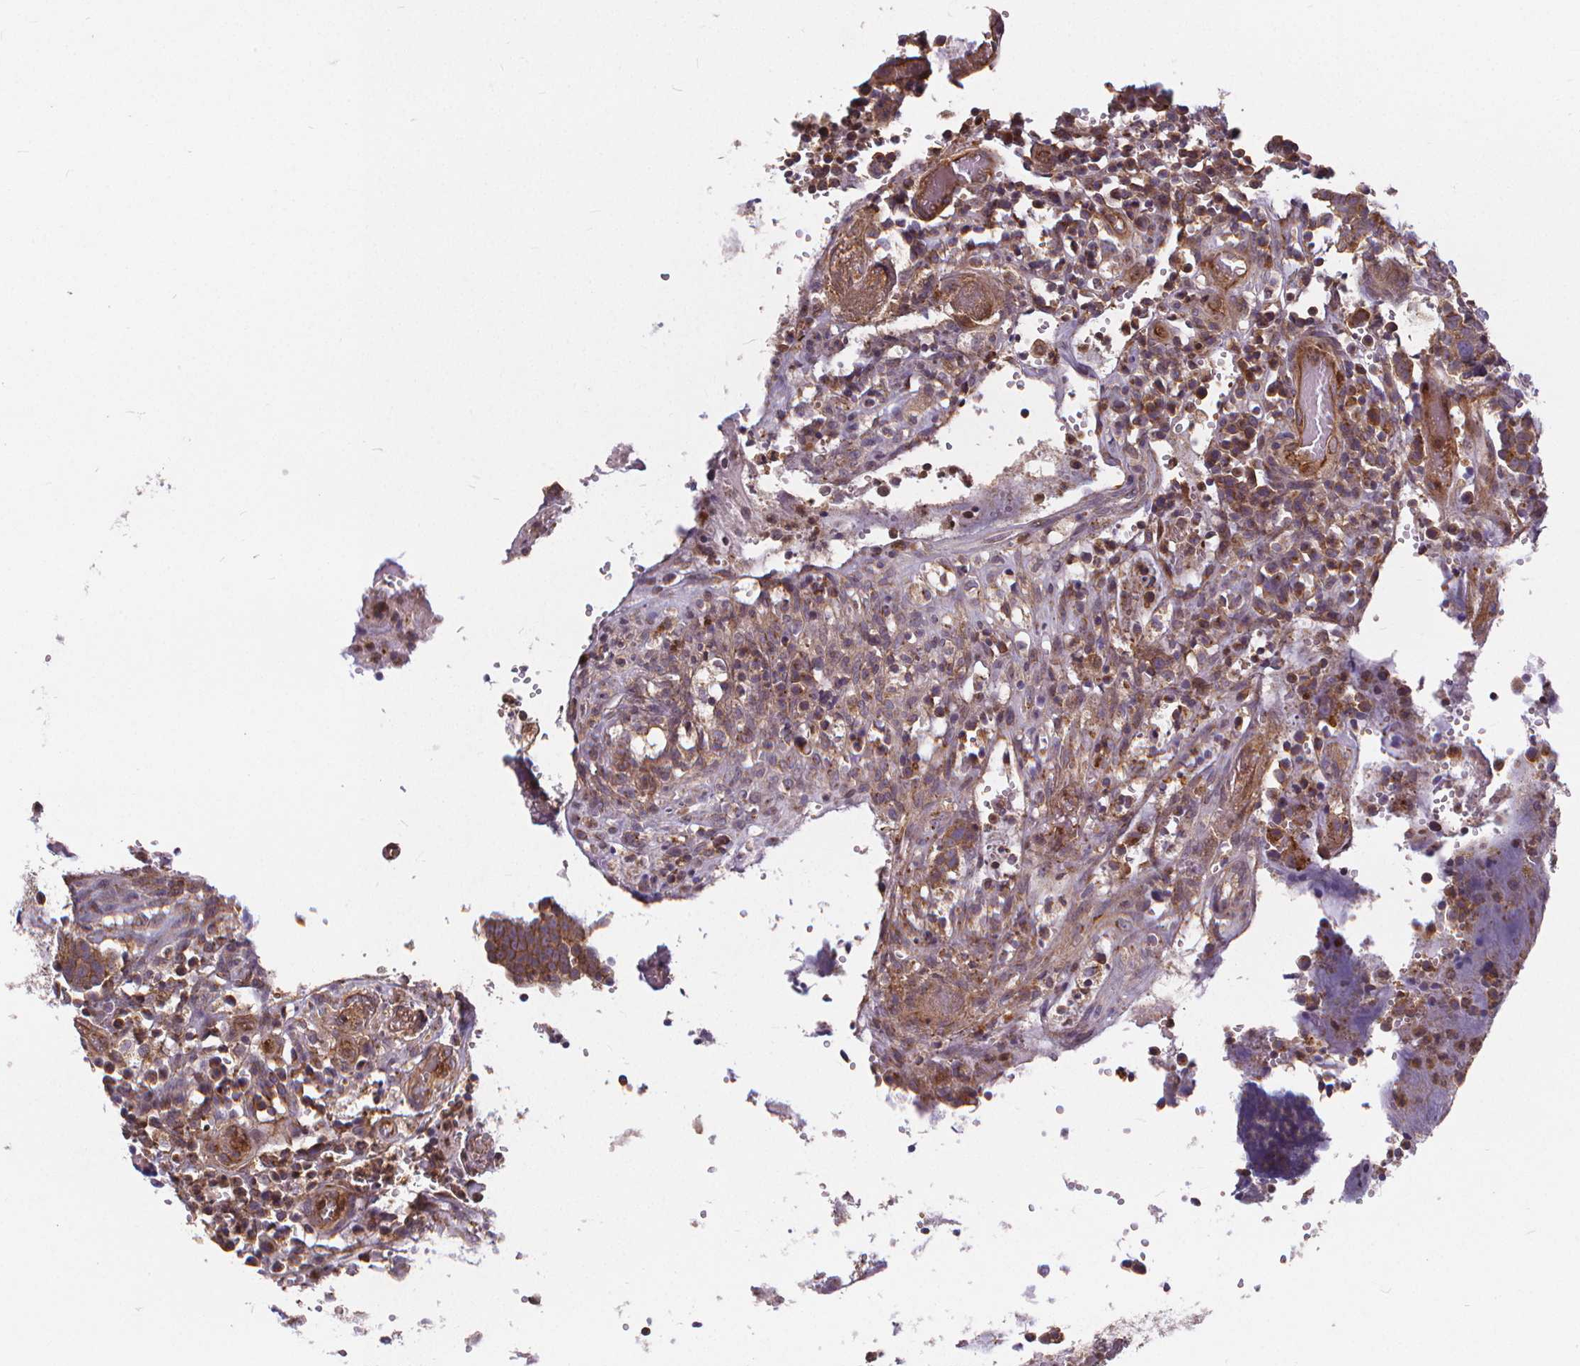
{"staining": {"intensity": "strong", "quantity": ">75%", "location": "cytoplasmic/membranous"}, "tissue": "prostate cancer", "cell_type": "Tumor cells", "image_type": "cancer", "snomed": [{"axis": "morphology", "description": "Adenocarcinoma, High grade"}, {"axis": "topography", "description": "Prostate and seminal vesicle, NOS"}], "caption": "Adenocarcinoma (high-grade) (prostate) tissue exhibits strong cytoplasmic/membranous positivity in approximately >75% of tumor cells, visualized by immunohistochemistry.", "gene": "CLINT1", "patient": {"sex": "male", "age": 60}}